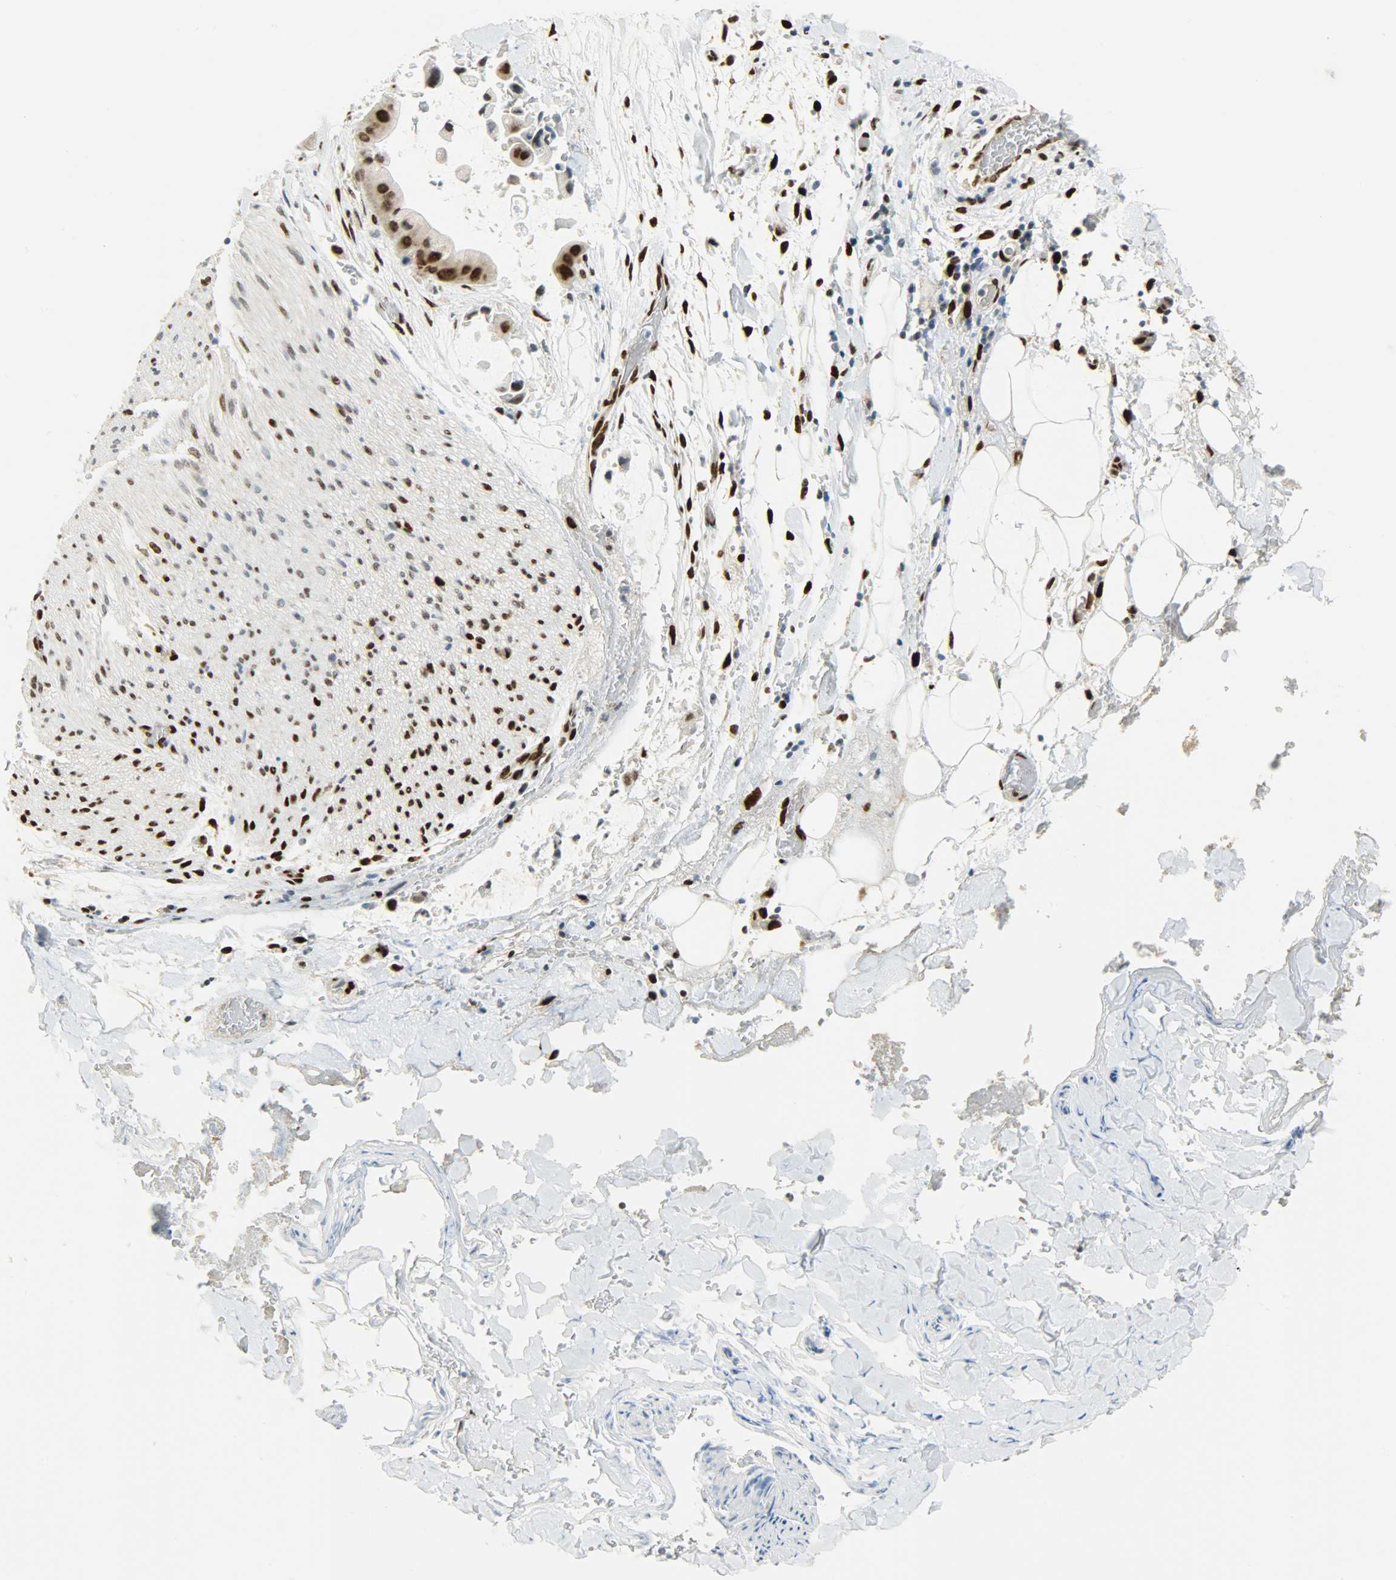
{"staining": {"intensity": "strong", "quantity": "<25%", "location": "nuclear"}, "tissue": "adipose tissue", "cell_type": "Adipocytes", "image_type": "normal", "snomed": [{"axis": "morphology", "description": "Normal tissue, NOS"}, {"axis": "morphology", "description": "Cholangiocarcinoma"}, {"axis": "topography", "description": "Liver"}, {"axis": "topography", "description": "Peripheral nerve tissue"}], "caption": "Protein expression analysis of benign adipose tissue shows strong nuclear expression in approximately <25% of adipocytes.", "gene": "JUNB", "patient": {"sex": "male", "age": 50}}